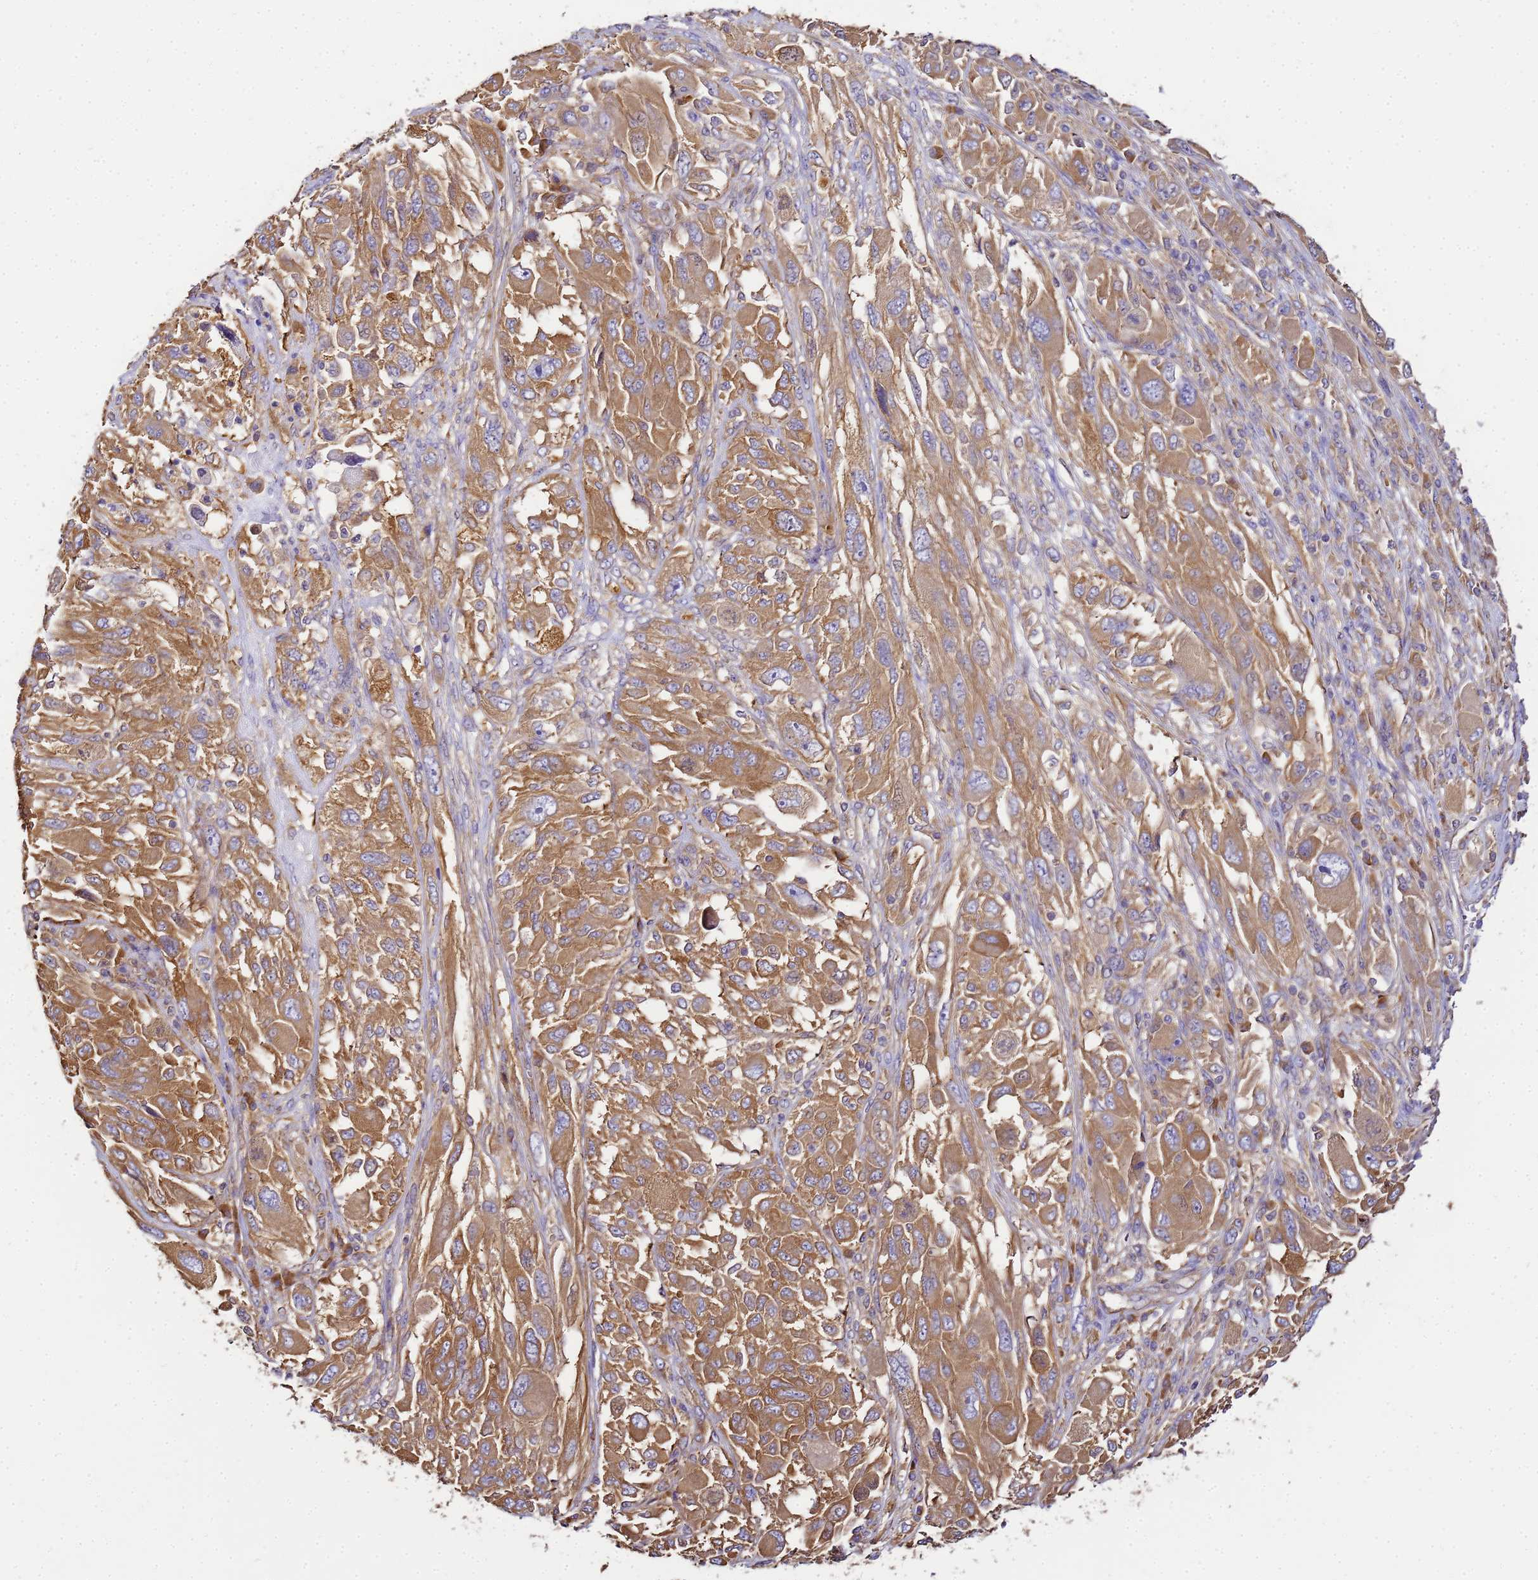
{"staining": {"intensity": "moderate", "quantity": ">75%", "location": "cytoplasmic/membranous"}, "tissue": "melanoma", "cell_type": "Tumor cells", "image_type": "cancer", "snomed": [{"axis": "morphology", "description": "Malignant melanoma, NOS"}, {"axis": "topography", "description": "Skin"}], "caption": "This is a photomicrograph of immunohistochemistry (IHC) staining of melanoma, which shows moderate staining in the cytoplasmic/membranous of tumor cells.", "gene": "NARS1", "patient": {"sex": "female", "age": 91}}